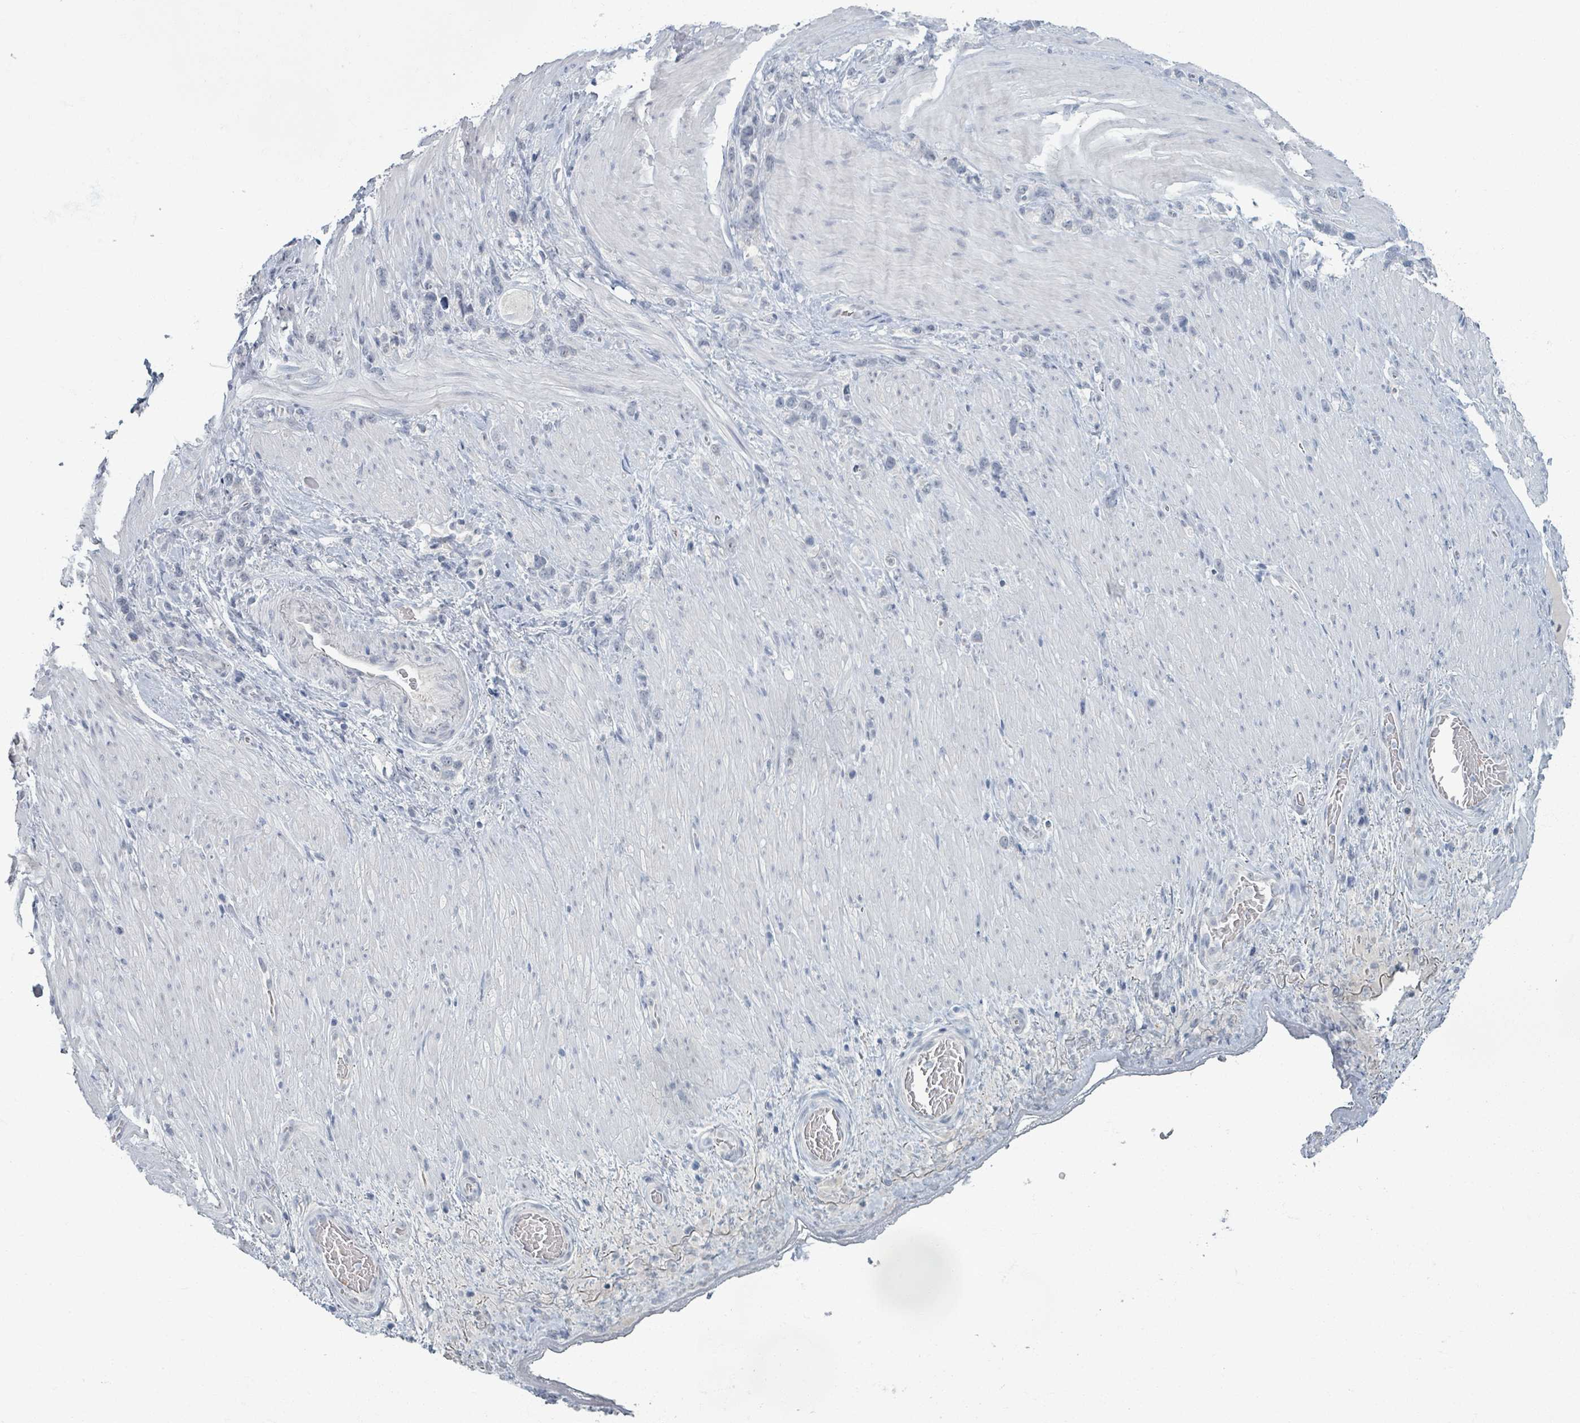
{"staining": {"intensity": "negative", "quantity": "none", "location": "none"}, "tissue": "stomach cancer", "cell_type": "Tumor cells", "image_type": "cancer", "snomed": [{"axis": "morphology", "description": "Adenocarcinoma, NOS"}, {"axis": "topography", "description": "Stomach"}], "caption": "Immunohistochemistry (IHC) of human stomach cancer (adenocarcinoma) shows no staining in tumor cells.", "gene": "WNT11", "patient": {"sex": "female", "age": 65}}